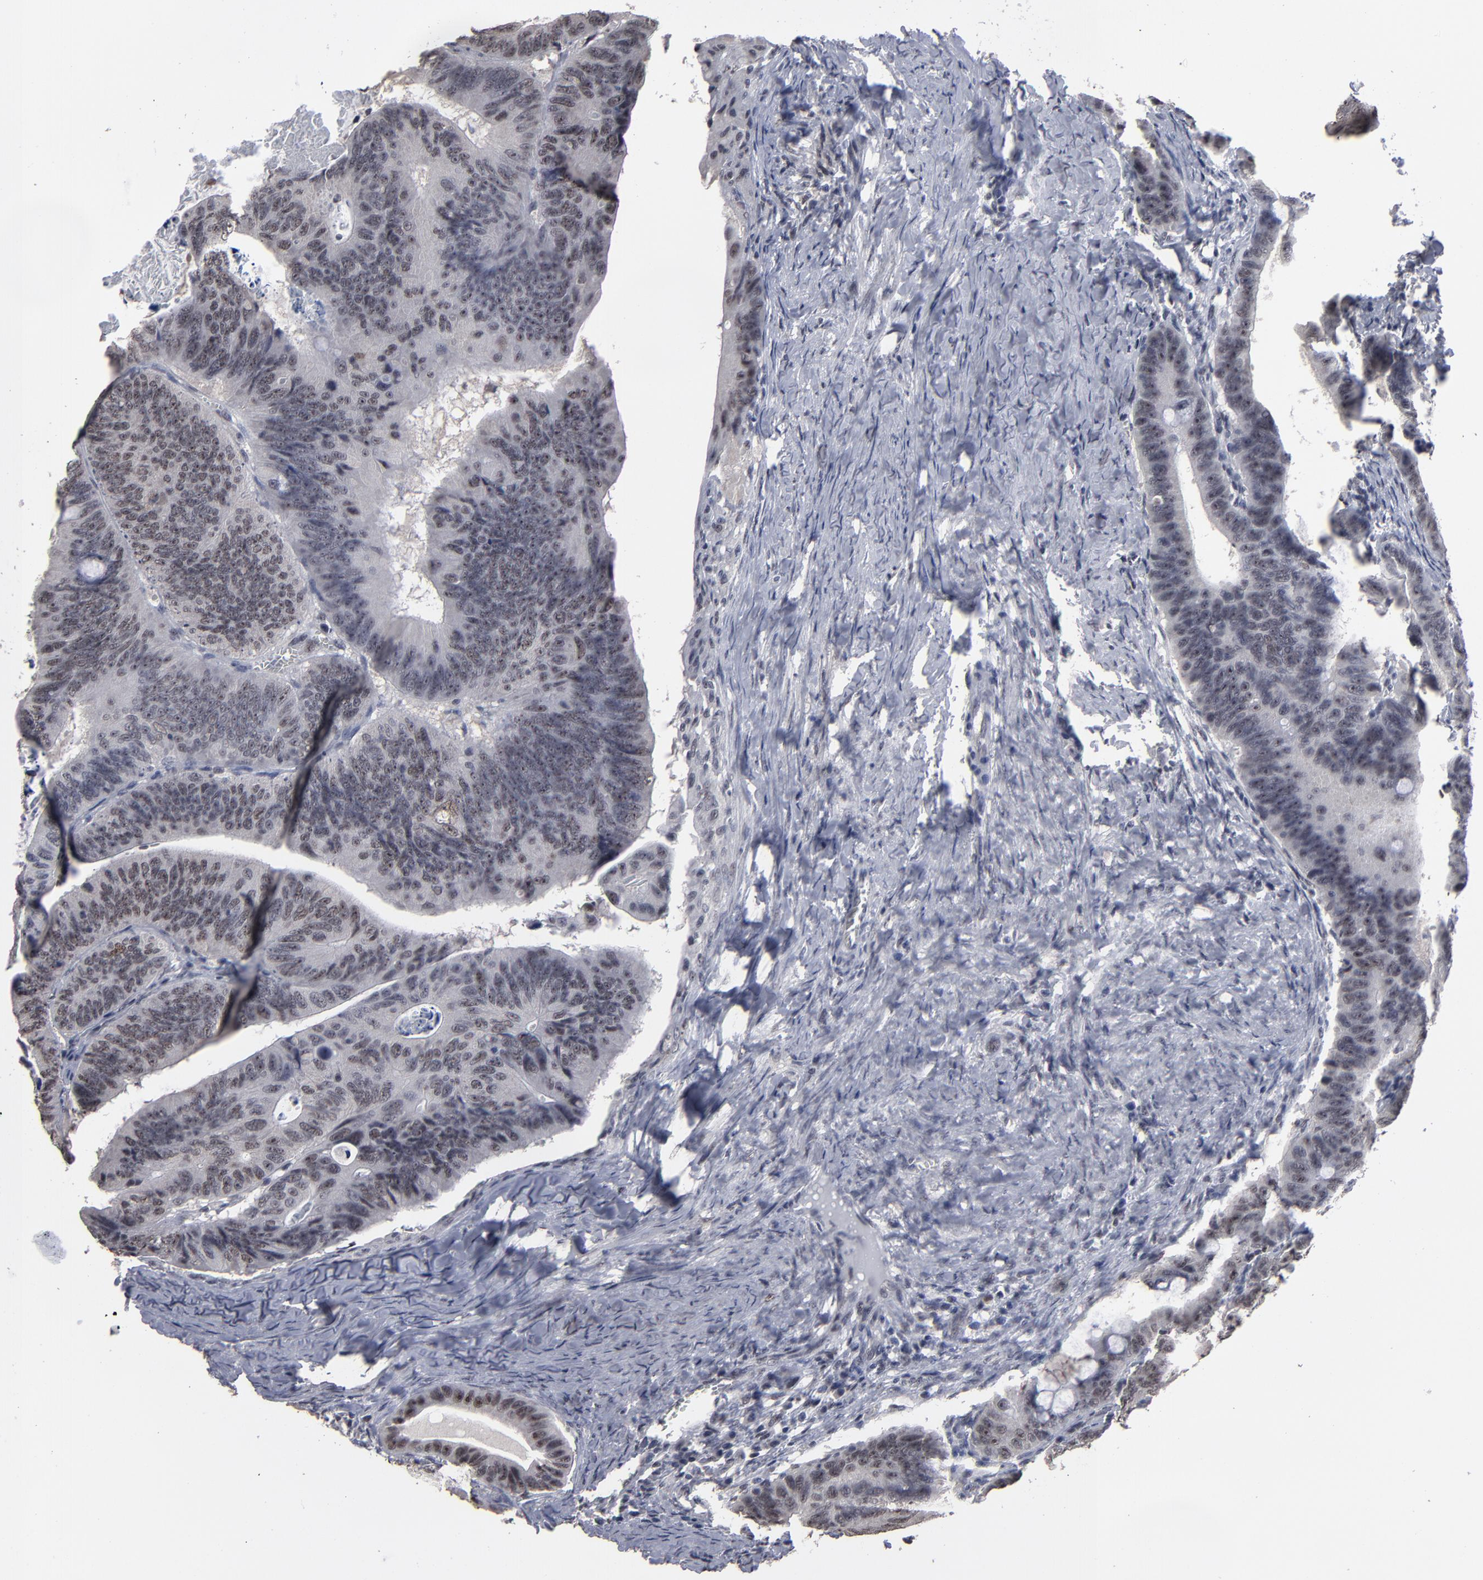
{"staining": {"intensity": "moderate", "quantity": "<25%", "location": "nuclear"}, "tissue": "colorectal cancer", "cell_type": "Tumor cells", "image_type": "cancer", "snomed": [{"axis": "morphology", "description": "Adenocarcinoma, NOS"}, {"axis": "topography", "description": "Colon"}], "caption": "The immunohistochemical stain highlights moderate nuclear staining in tumor cells of colorectal cancer tissue.", "gene": "SSRP1", "patient": {"sex": "female", "age": 55}}